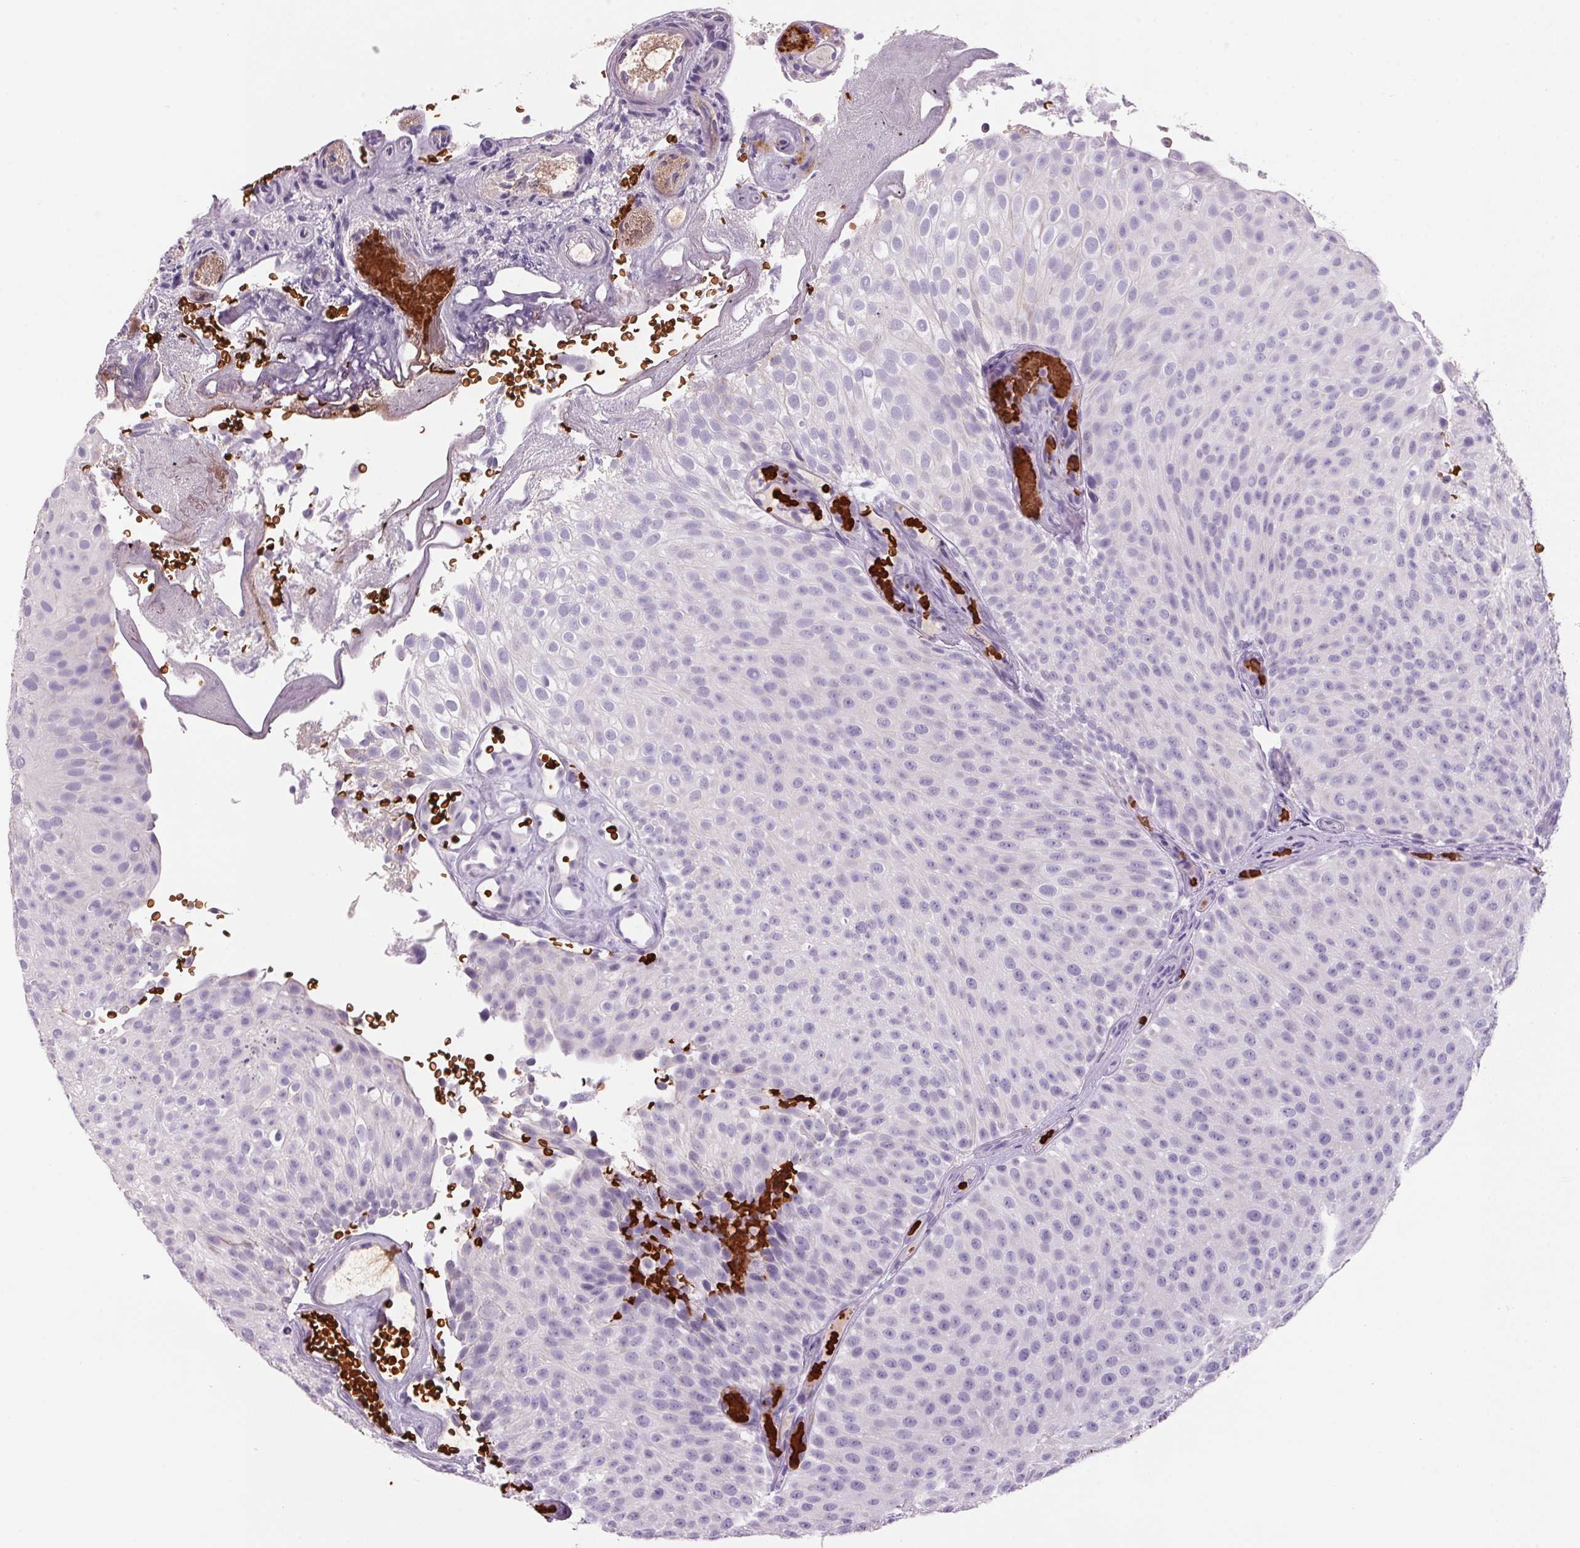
{"staining": {"intensity": "negative", "quantity": "none", "location": "none"}, "tissue": "urothelial cancer", "cell_type": "Tumor cells", "image_type": "cancer", "snomed": [{"axis": "morphology", "description": "Urothelial carcinoma, Low grade"}, {"axis": "topography", "description": "Urinary bladder"}], "caption": "High magnification brightfield microscopy of urothelial cancer stained with DAB (3,3'-diaminobenzidine) (brown) and counterstained with hematoxylin (blue): tumor cells show no significant staining.", "gene": "HBQ1", "patient": {"sex": "male", "age": 78}}